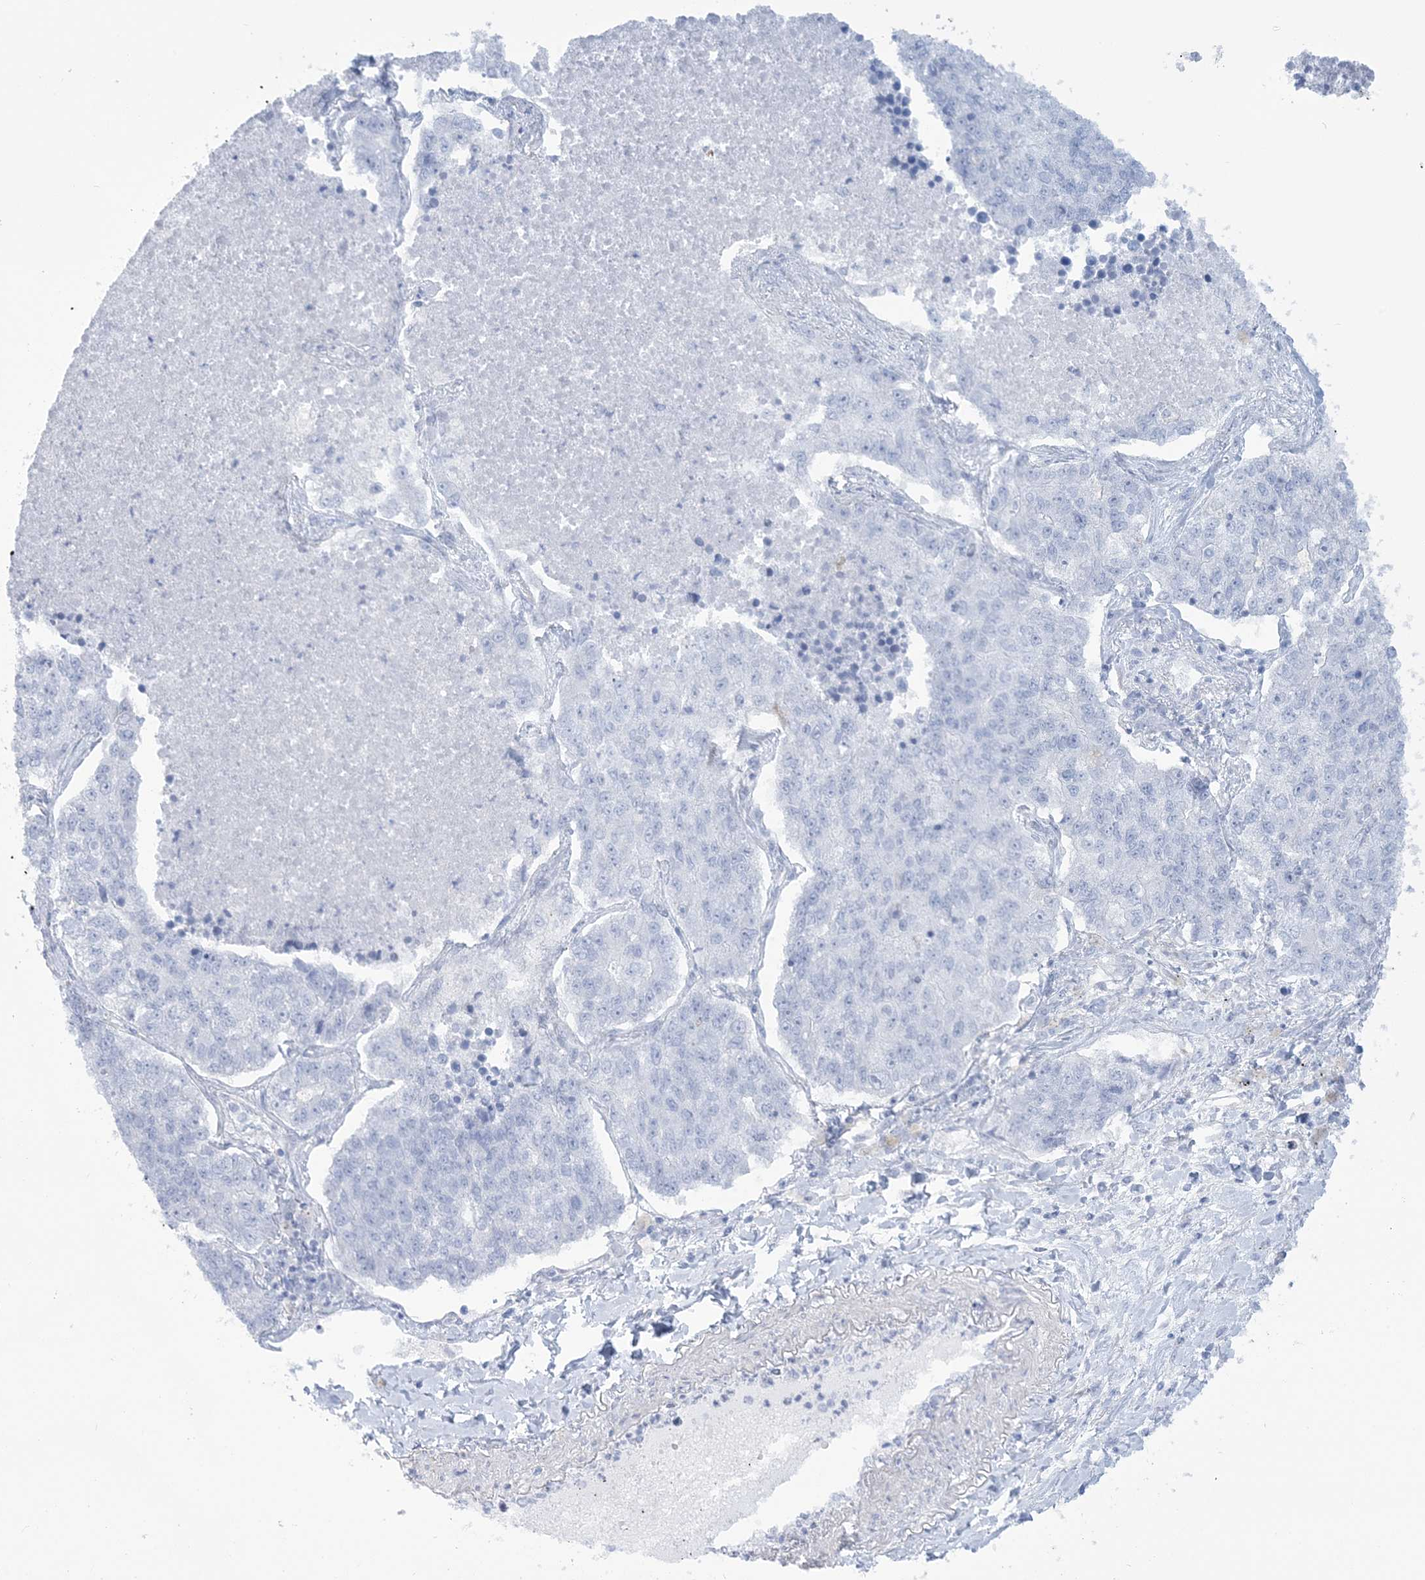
{"staining": {"intensity": "negative", "quantity": "none", "location": "none"}, "tissue": "lung cancer", "cell_type": "Tumor cells", "image_type": "cancer", "snomed": [{"axis": "morphology", "description": "Adenocarcinoma, NOS"}, {"axis": "topography", "description": "Lung"}], "caption": "Tumor cells are negative for protein expression in human lung cancer. (Stains: DAB IHC with hematoxylin counter stain, Microscopy: brightfield microscopy at high magnification).", "gene": "AGXT", "patient": {"sex": "male", "age": 49}}